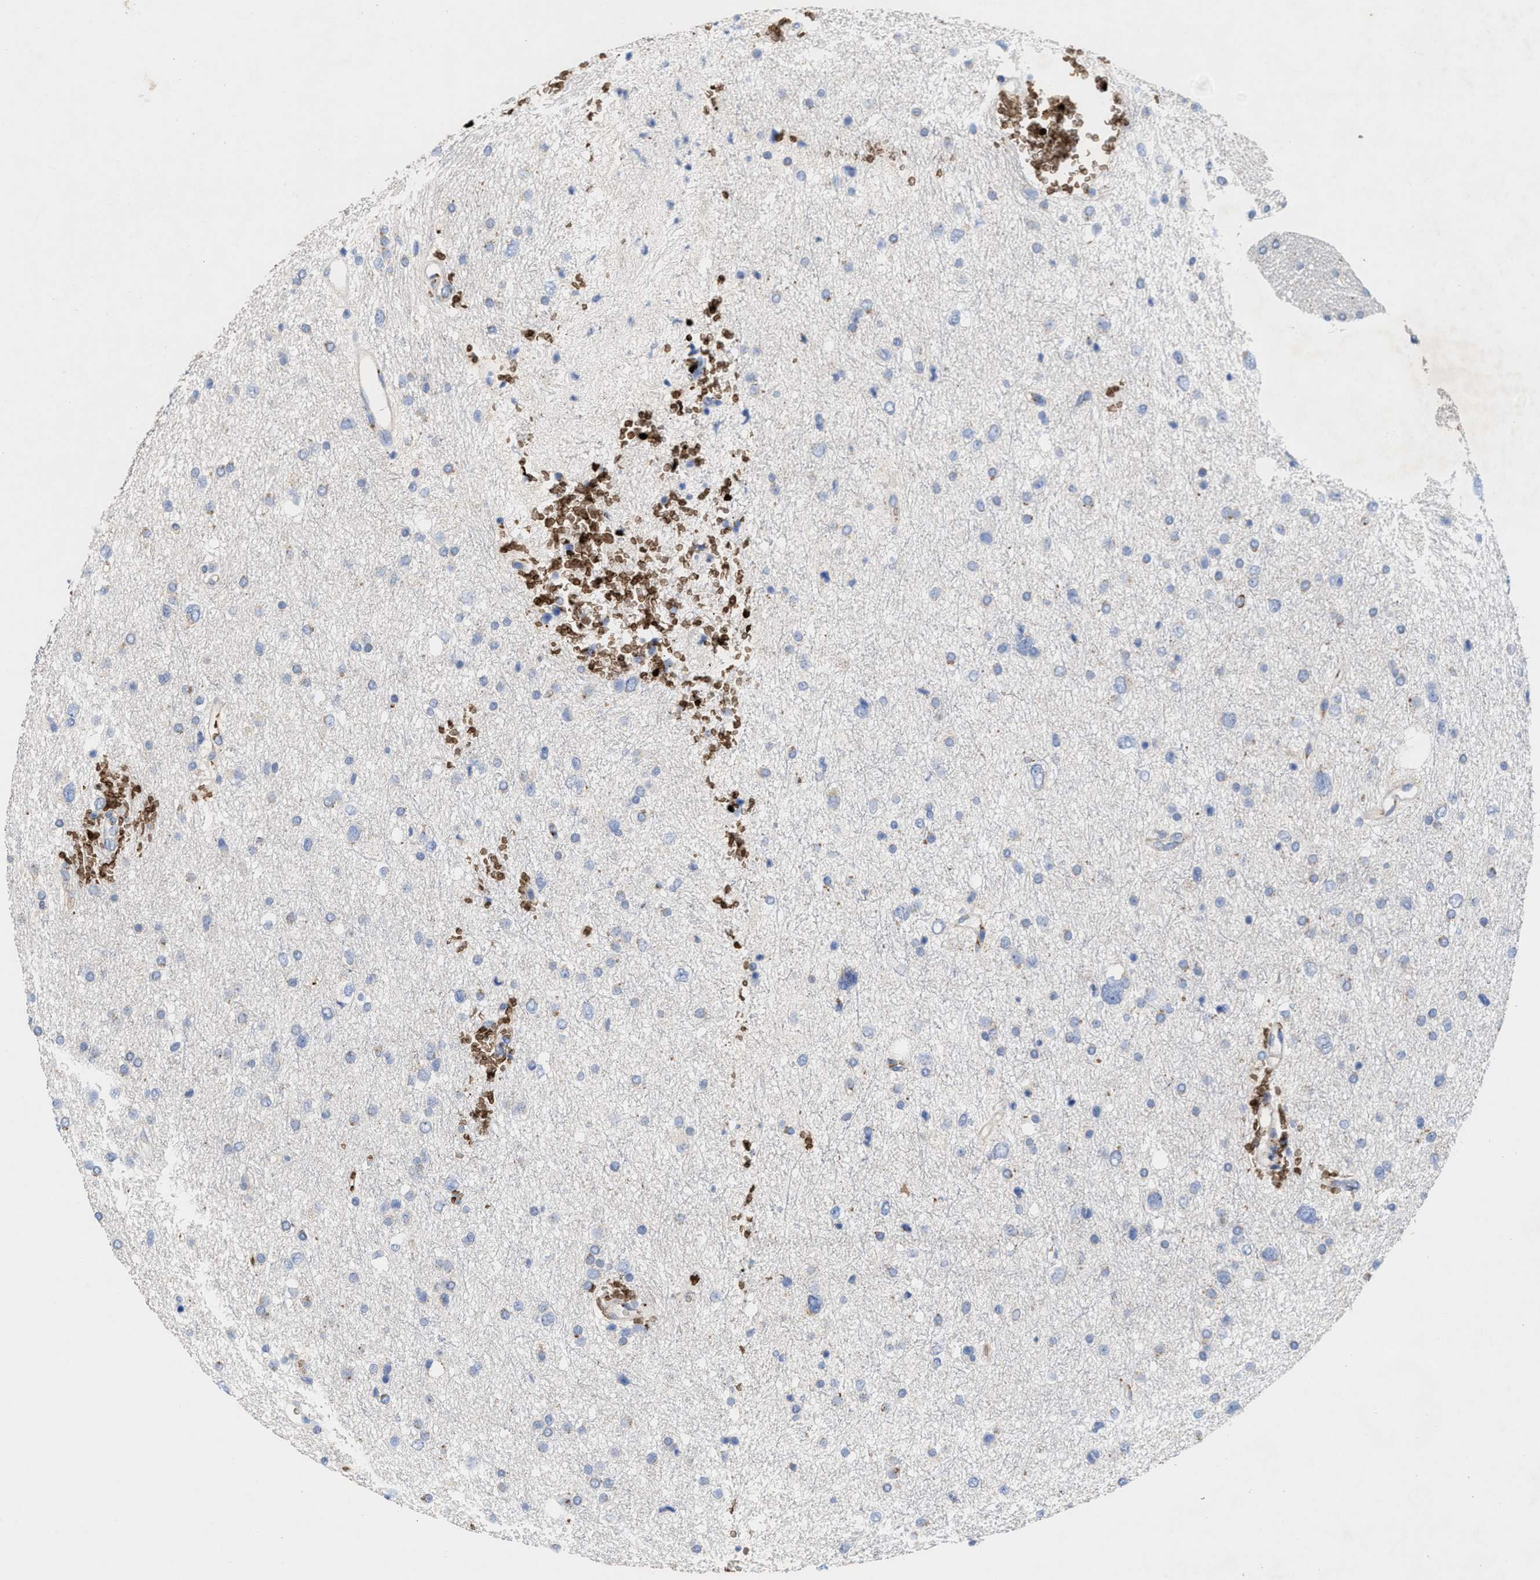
{"staining": {"intensity": "negative", "quantity": "none", "location": "none"}, "tissue": "glioma", "cell_type": "Tumor cells", "image_type": "cancer", "snomed": [{"axis": "morphology", "description": "Glioma, malignant, Low grade"}, {"axis": "topography", "description": "Brain"}], "caption": "Tumor cells are negative for brown protein staining in glioma. (DAB immunohistochemistry (IHC) visualized using brightfield microscopy, high magnification).", "gene": "CCL2", "patient": {"sex": "female", "age": 37}}